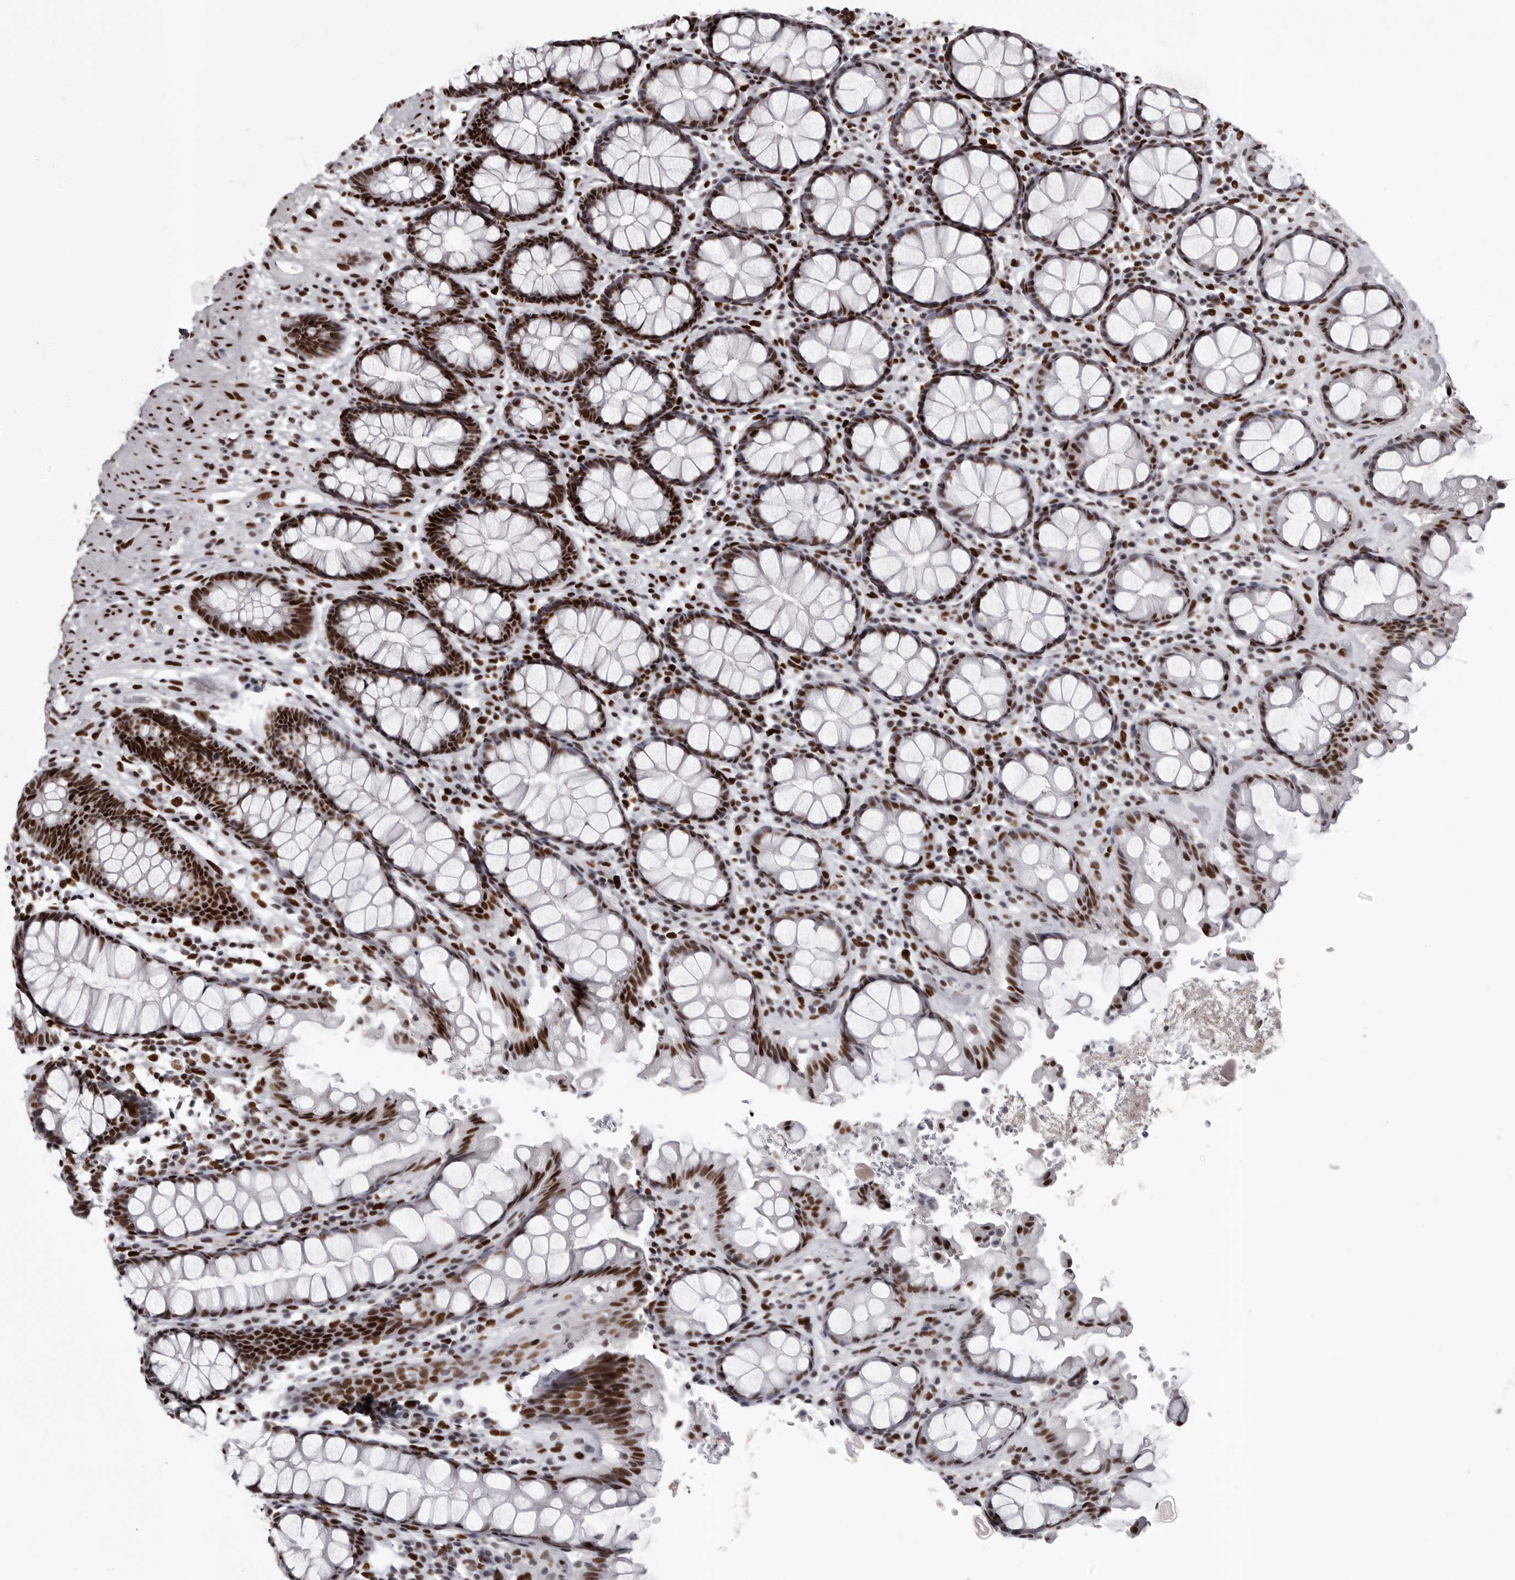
{"staining": {"intensity": "strong", "quantity": ">75%", "location": "nuclear"}, "tissue": "rectum", "cell_type": "Glandular cells", "image_type": "normal", "snomed": [{"axis": "morphology", "description": "Normal tissue, NOS"}, {"axis": "topography", "description": "Rectum"}], "caption": "About >75% of glandular cells in unremarkable rectum show strong nuclear protein staining as visualized by brown immunohistochemical staining.", "gene": "NUMA1", "patient": {"sex": "male", "age": 64}}